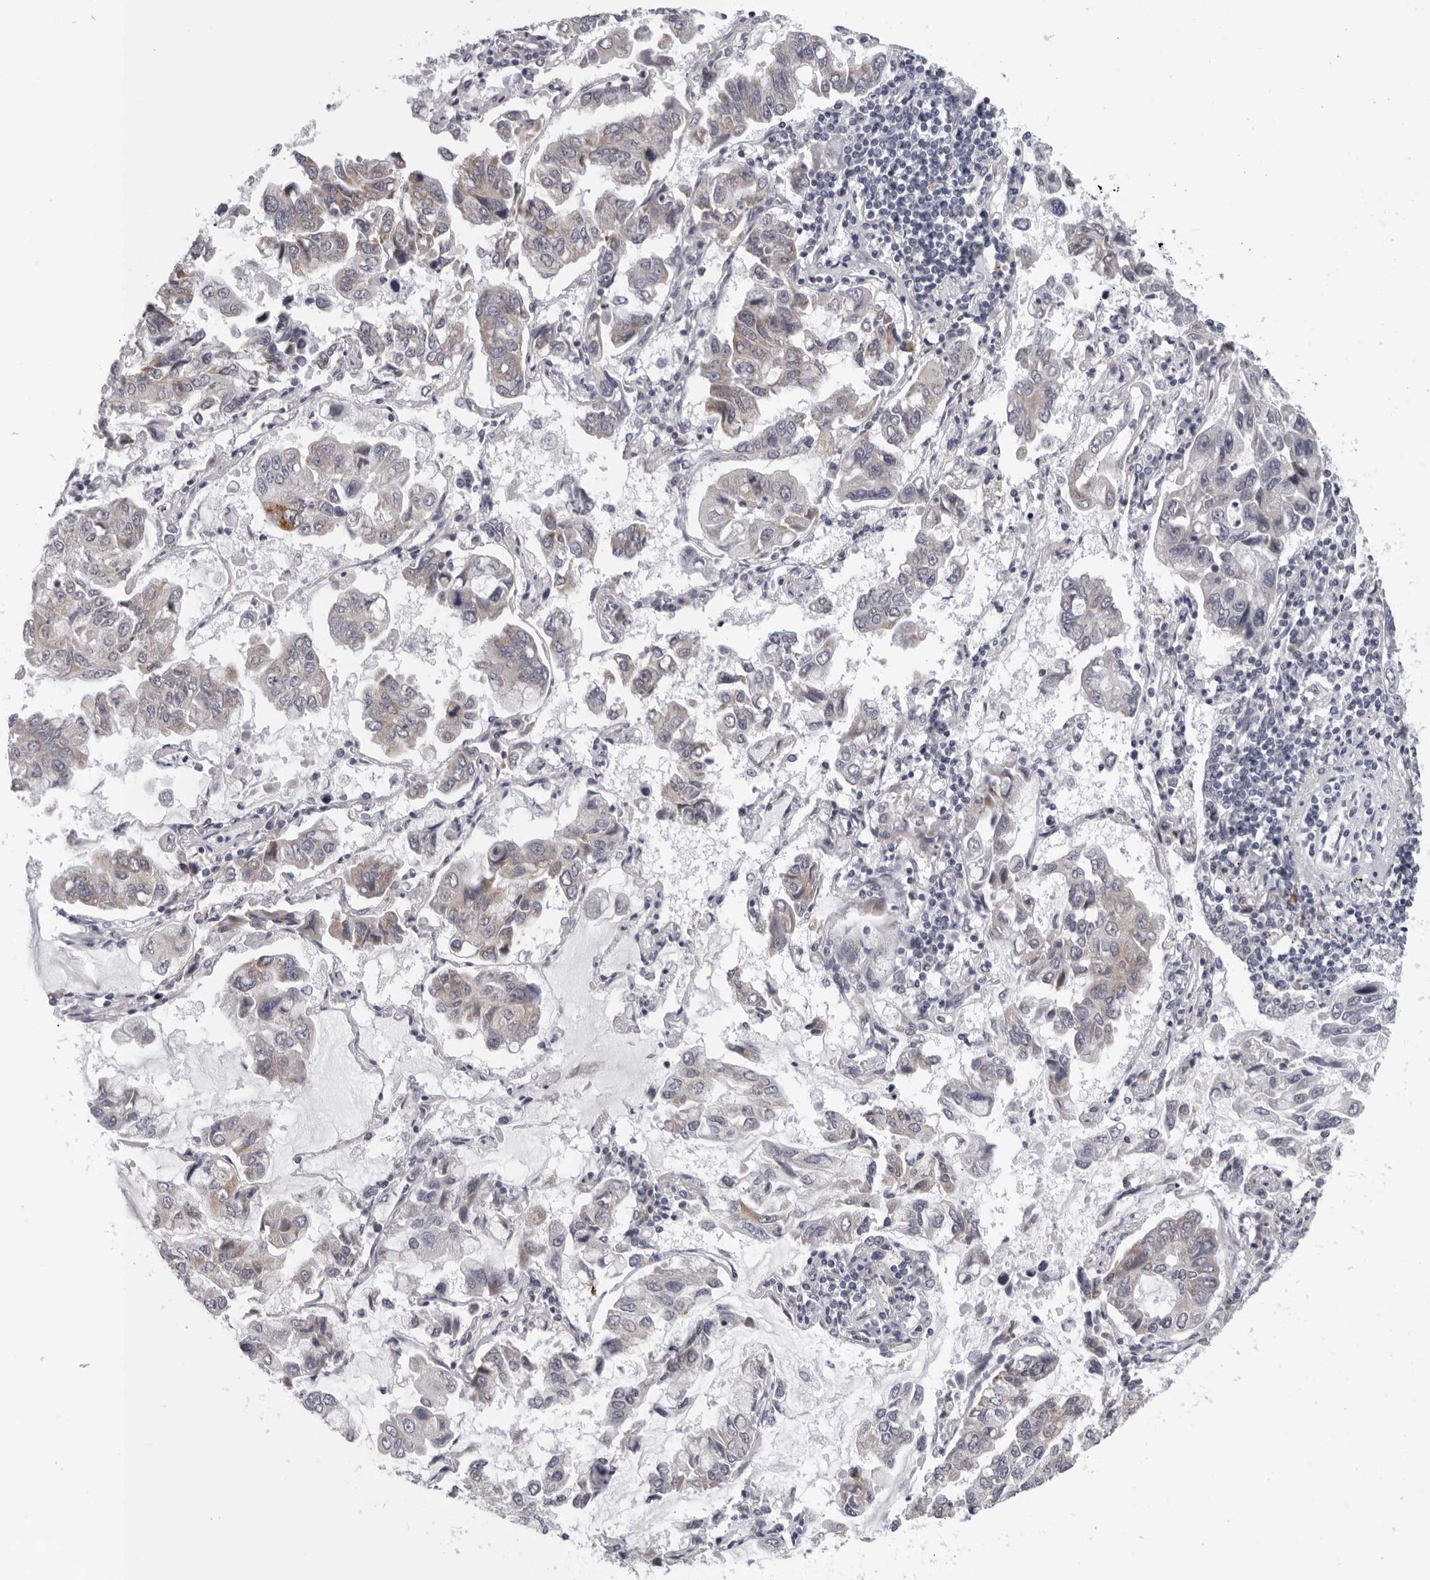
{"staining": {"intensity": "negative", "quantity": "none", "location": "none"}, "tissue": "lung cancer", "cell_type": "Tumor cells", "image_type": "cancer", "snomed": [{"axis": "morphology", "description": "Adenocarcinoma, NOS"}, {"axis": "topography", "description": "Lung"}], "caption": "IHC of lung cancer (adenocarcinoma) reveals no expression in tumor cells. Nuclei are stained in blue.", "gene": "CPT2", "patient": {"sex": "male", "age": 64}}